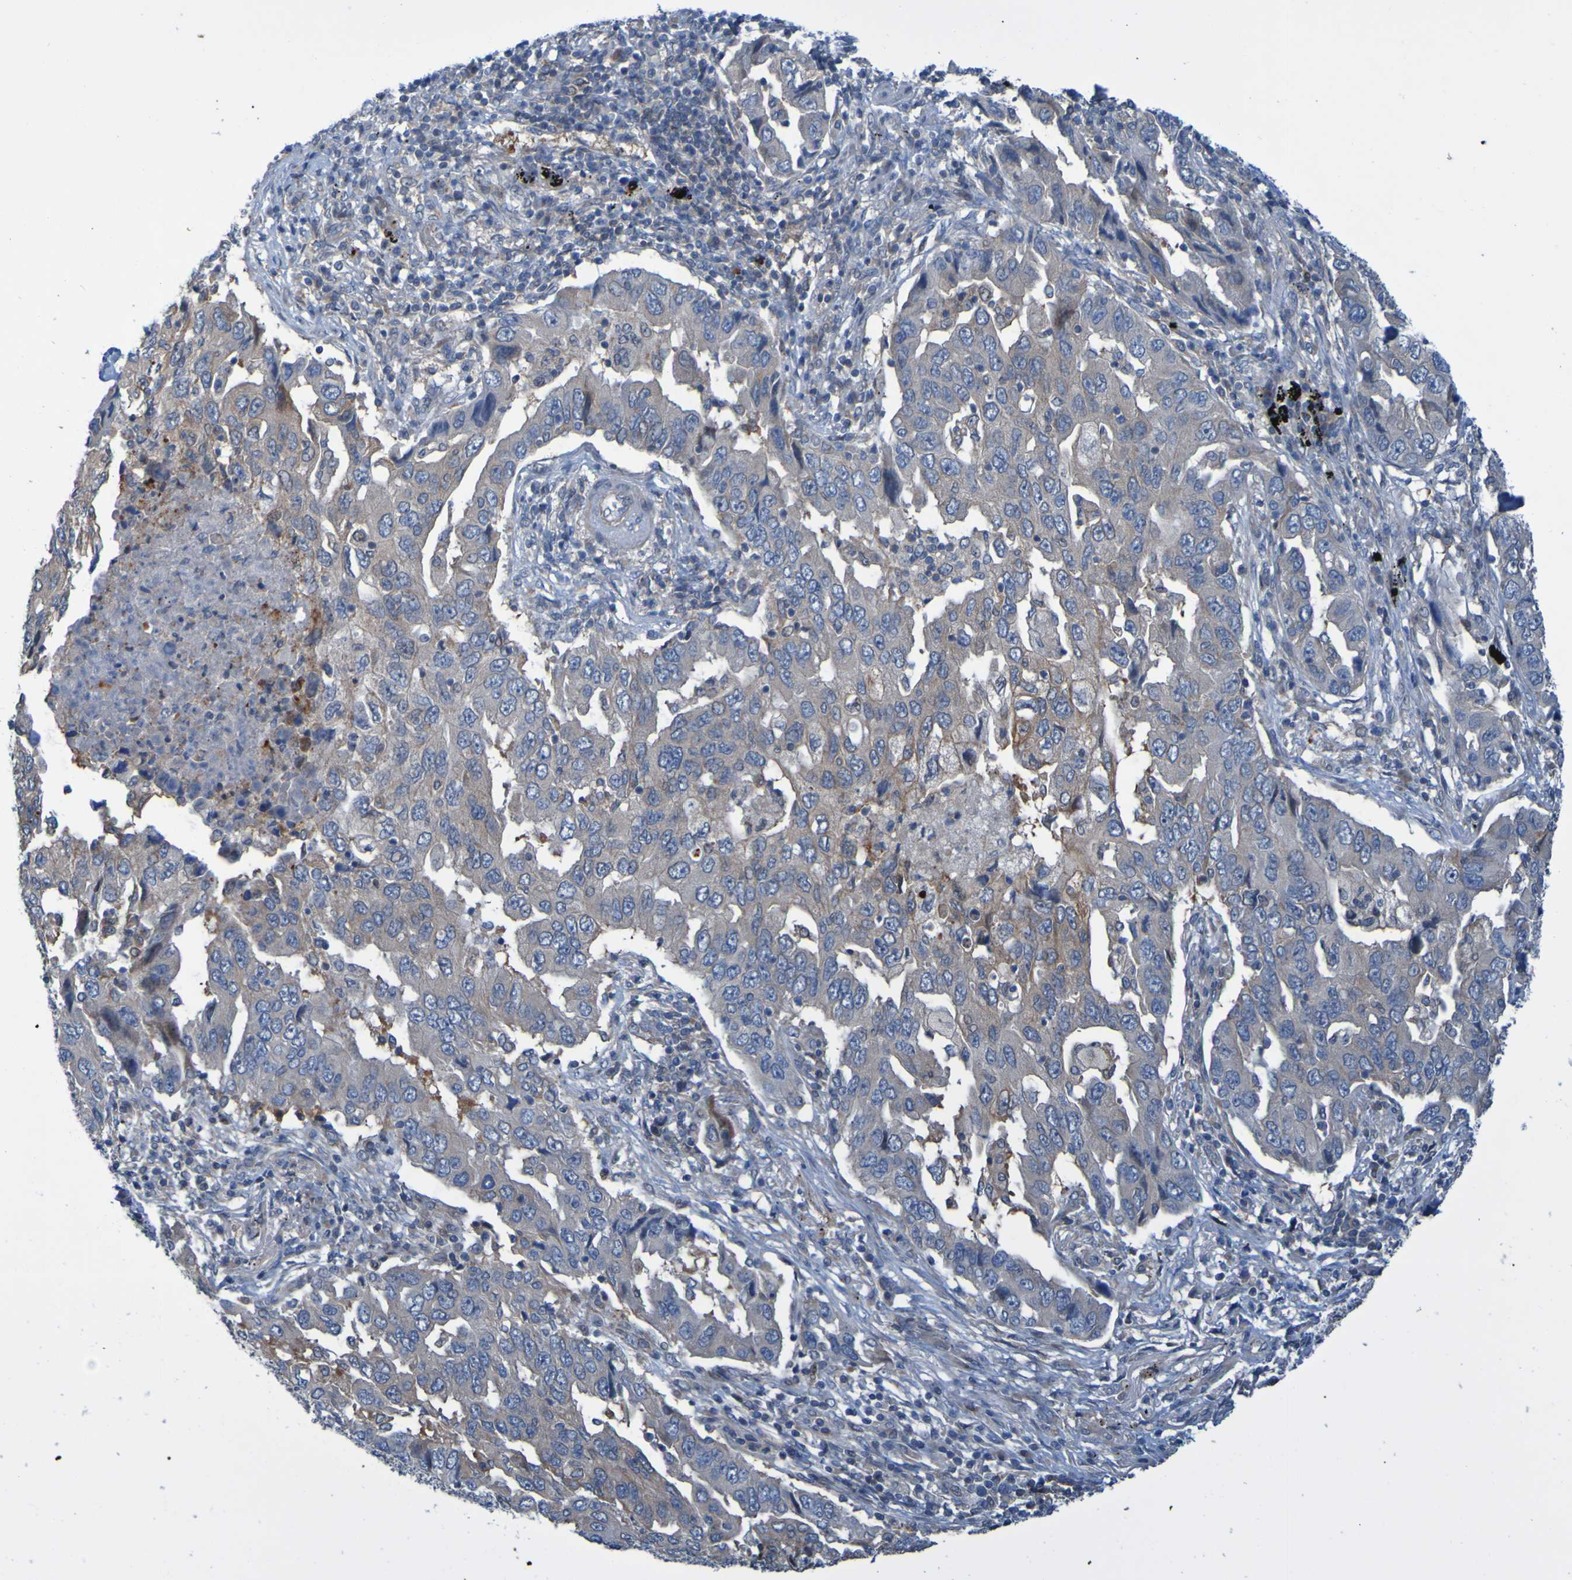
{"staining": {"intensity": "weak", "quantity": "25%-75%", "location": "cytoplasmic/membranous"}, "tissue": "lung cancer", "cell_type": "Tumor cells", "image_type": "cancer", "snomed": [{"axis": "morphology", "description": "Adenocarcinoma, NOS"}, {"axis": "topography", "description": "Lung"}], "caption": "Lung cancer stained with DAB immunohistochemistry reveals low levels of weak cytoplasmic/membranous expression in approximately 25%-75% of tumor cells. (DAB = brown stain, brightfield microscopy at high magnification).", "gene": "NPRL3", "patient": {"sex": "female", "age": 65}}